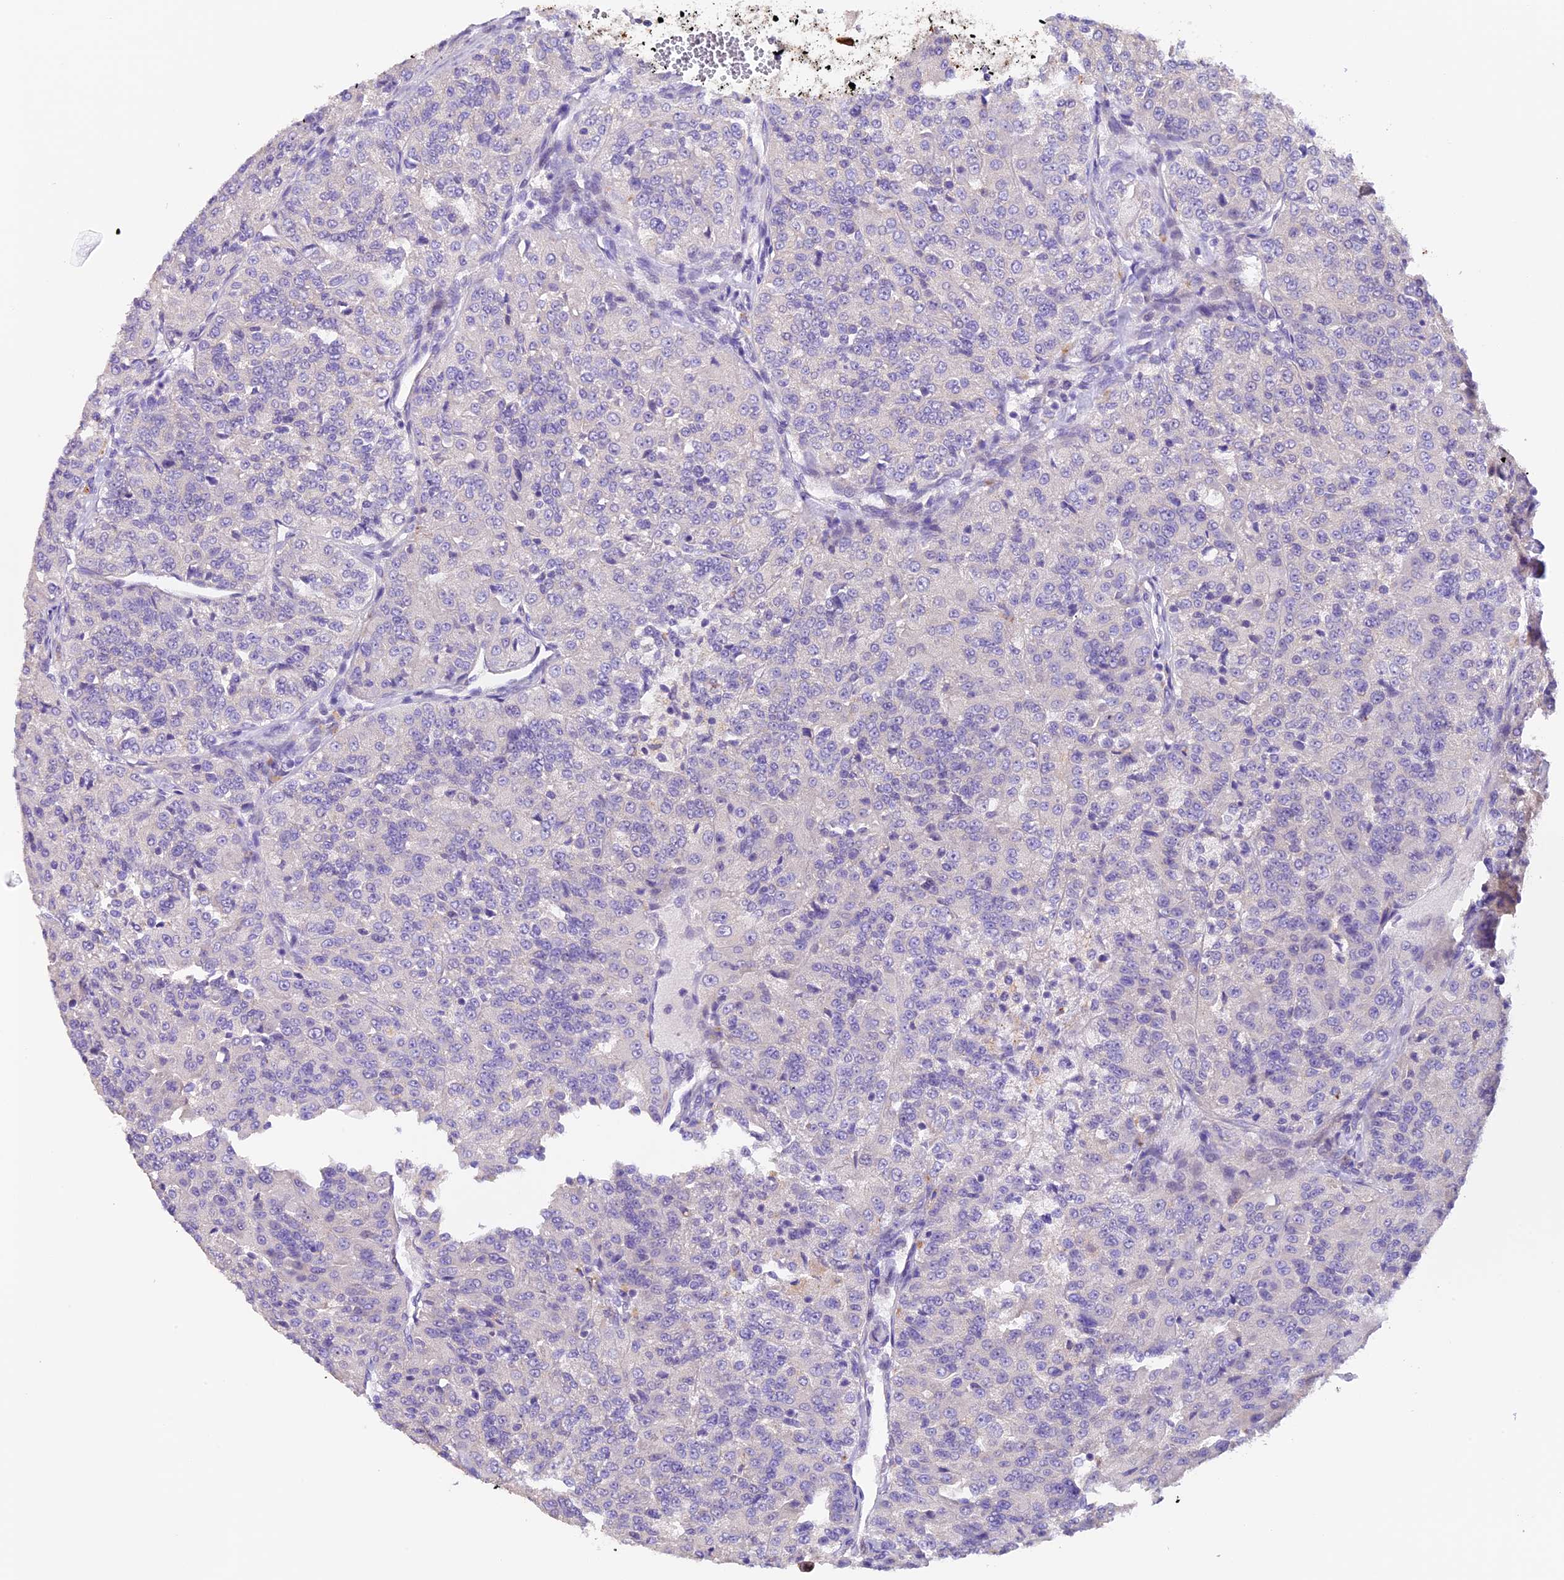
{"staining": {"intensity": "negative", "quantity": "none", "location": "none"}, "tissue": "renal cancer", "cell_type": "Tumor cells", "image_type": "cancer", "snomed": [{"axis": "morphology", "description": "Adenocarcinoma, NOS"}, {"axis": "topography", "description": "Kidney"}], "caption": "High magnification brightfield microscopy of renal cancer (adenocarcinoma) stained with DAB (3,3'-diaminobenzidine) (brown) and counterstained with hematoxylin (blue): tumor cells show no significant expression.", "gene": "NCK2", "patient": {"sex": "female", "age": 63}}